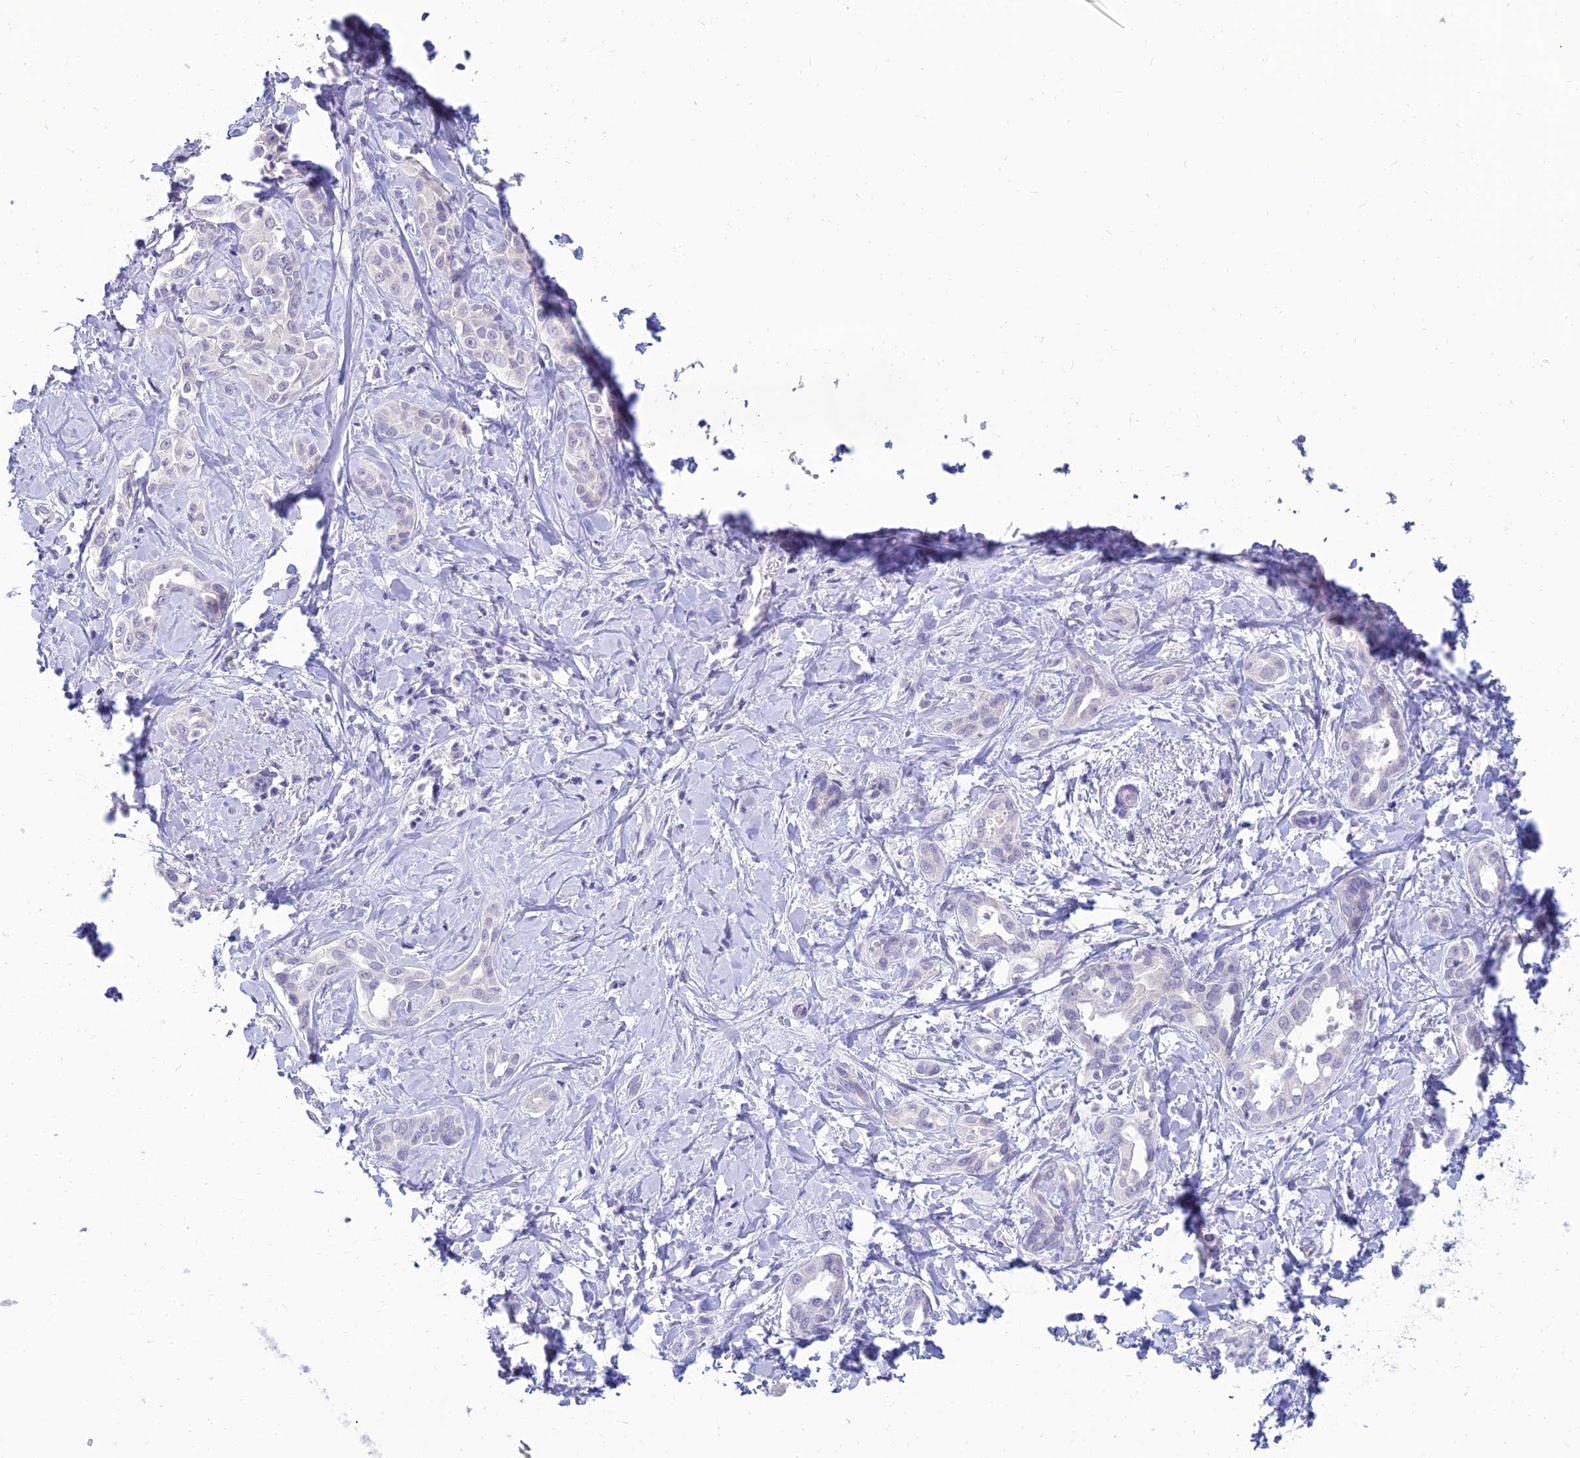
{"staining": {"intensity": "negative", "quantity": "none", "location": "none"}, "tissue": "liver cancer", "cell_type": "Tumor cells", "image_type": "cancer", "snomed": [{"axis": "morphology", "description": "Cholangiocarcinoma"}, {"axis": "topography", "description": "Liver"}], "caption": "IHC photomicrograph of neoplastic tissue: cholangiocarcinoma (liver) stained with DAB (3,3'-diaminobenzidine) shows no significant protein positivity in tumor cells. Nuclei are stained in blue.", "gene": "NPY", "patient": {"sex": "female", "age": 77}}